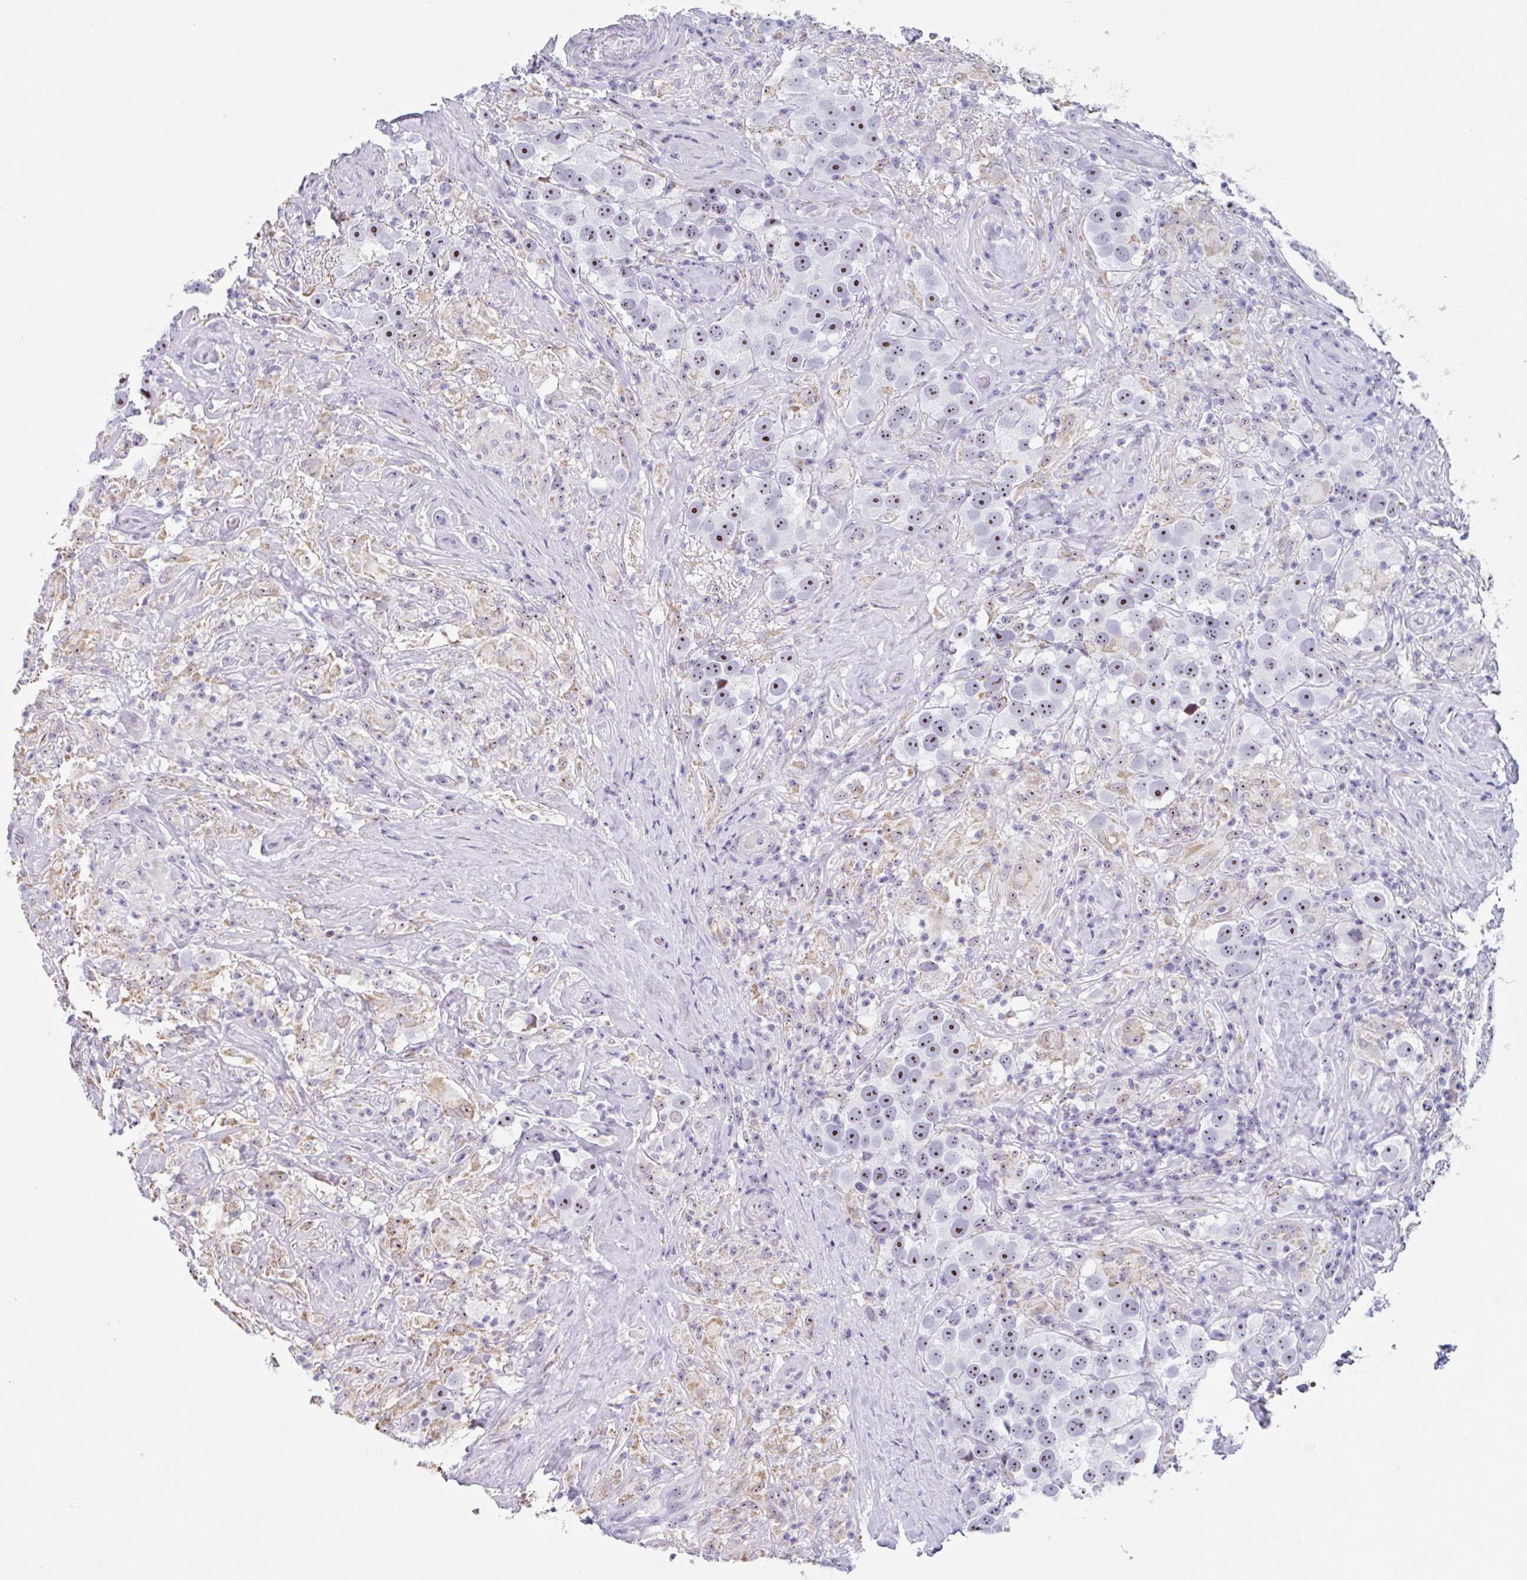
{"staining": {"intensity": "moderate", "quantity": ">75%", "location": "nuclear"}, "tissue": "testis cancer", "cell_type": "Tumor cells", "image_type": "cancer", "snomed": [{"axis": "morphology", "description": "Seminoma, NOS"}, {"axis": "topography", "description": "Testis"}], "caption": "DAB immunohistochemical staining of testis cancer (seminoma) displays moderate nuclear protein positivity in about >75% of tumor cells.", "gene": "LENG9", "patient": {"sex": "male", "age": 49}}